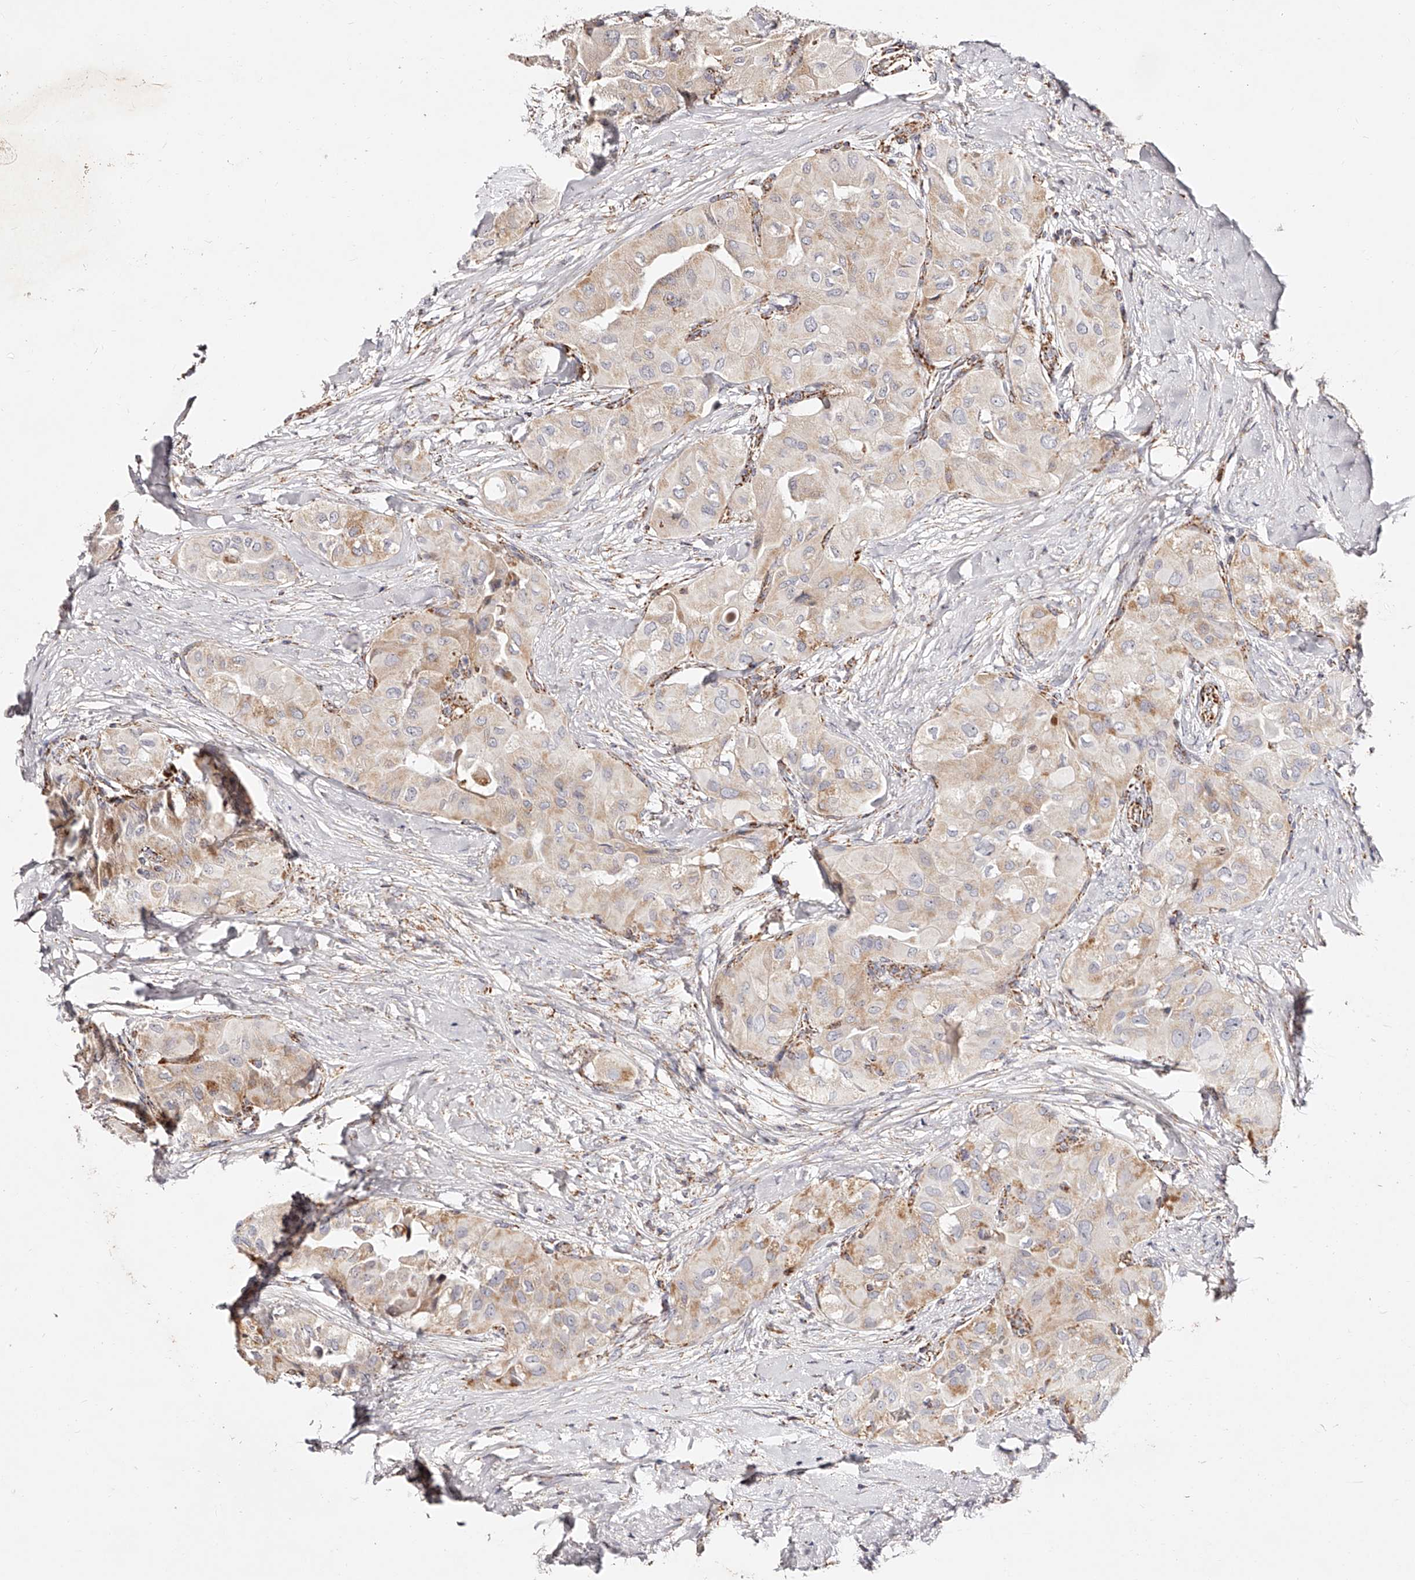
{"staining": {"intensity": "moderate", "quantity": "<25%", "location": "cytoplasmic/membranous"}, "tissue": "thyroid cancer", "cell_type": "Tumor cells", "image_type": "cancer", "snomed": [{"axis": "morphology", "description": "Papillary adenocarcinoma, NOS"}, {"axis": "topography", "description": "Thyroid gland"}], "caption": "Protein staining of thyroid papillary adenocarcinoma tissue exhibits moderate cytoplasmic/membranous positivity in about <25% of tumor cells. The staining was performed using DAB (3,3'-diaminobenzidine), with brown indicating positive protein expression. Nuclei are stained blue with hematoxylin.", "gene": "NDUFV3", "patient": {"sex": "female", "age": 59}}